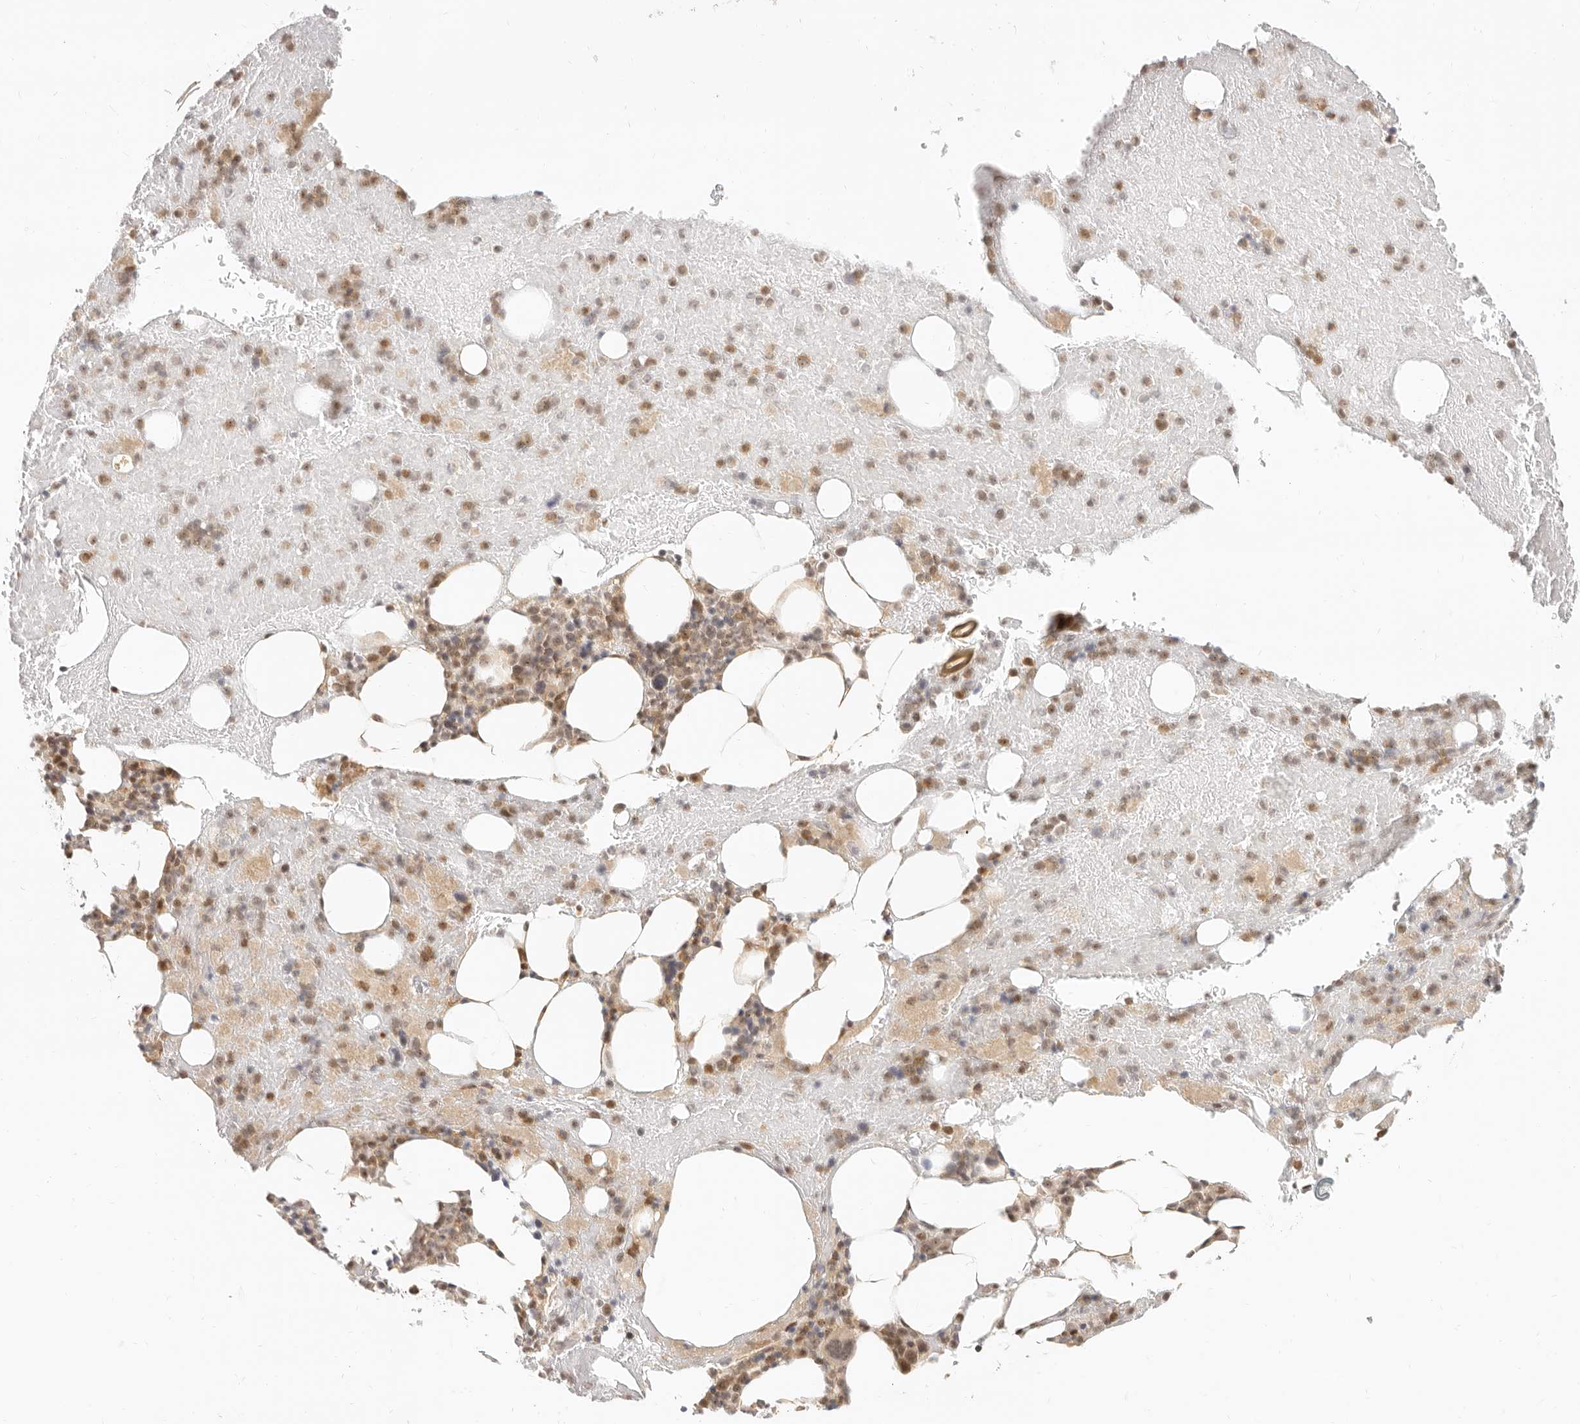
{"staining": {"intensity": "moderate", "quantity": "25%-75%", "location": "nuclear"}, "tissue": "bone marrow", "cell_type": "Hematopoietic cells", "image_type": "normal", "snomed": [{"axis": "morphology", "description": "Normal tissue, NOS"}, {"axis": "topography", "description": "Bone marrow"}], "caption": "Approximately 25%-75% of hematopoietic cells in unremarkable bone marrow reveal moderate nuclear protein expression as visualized by brown immunohistochemical staining.", "gene": "BAP1", "patient": {"sex": "female", "age": 54}}